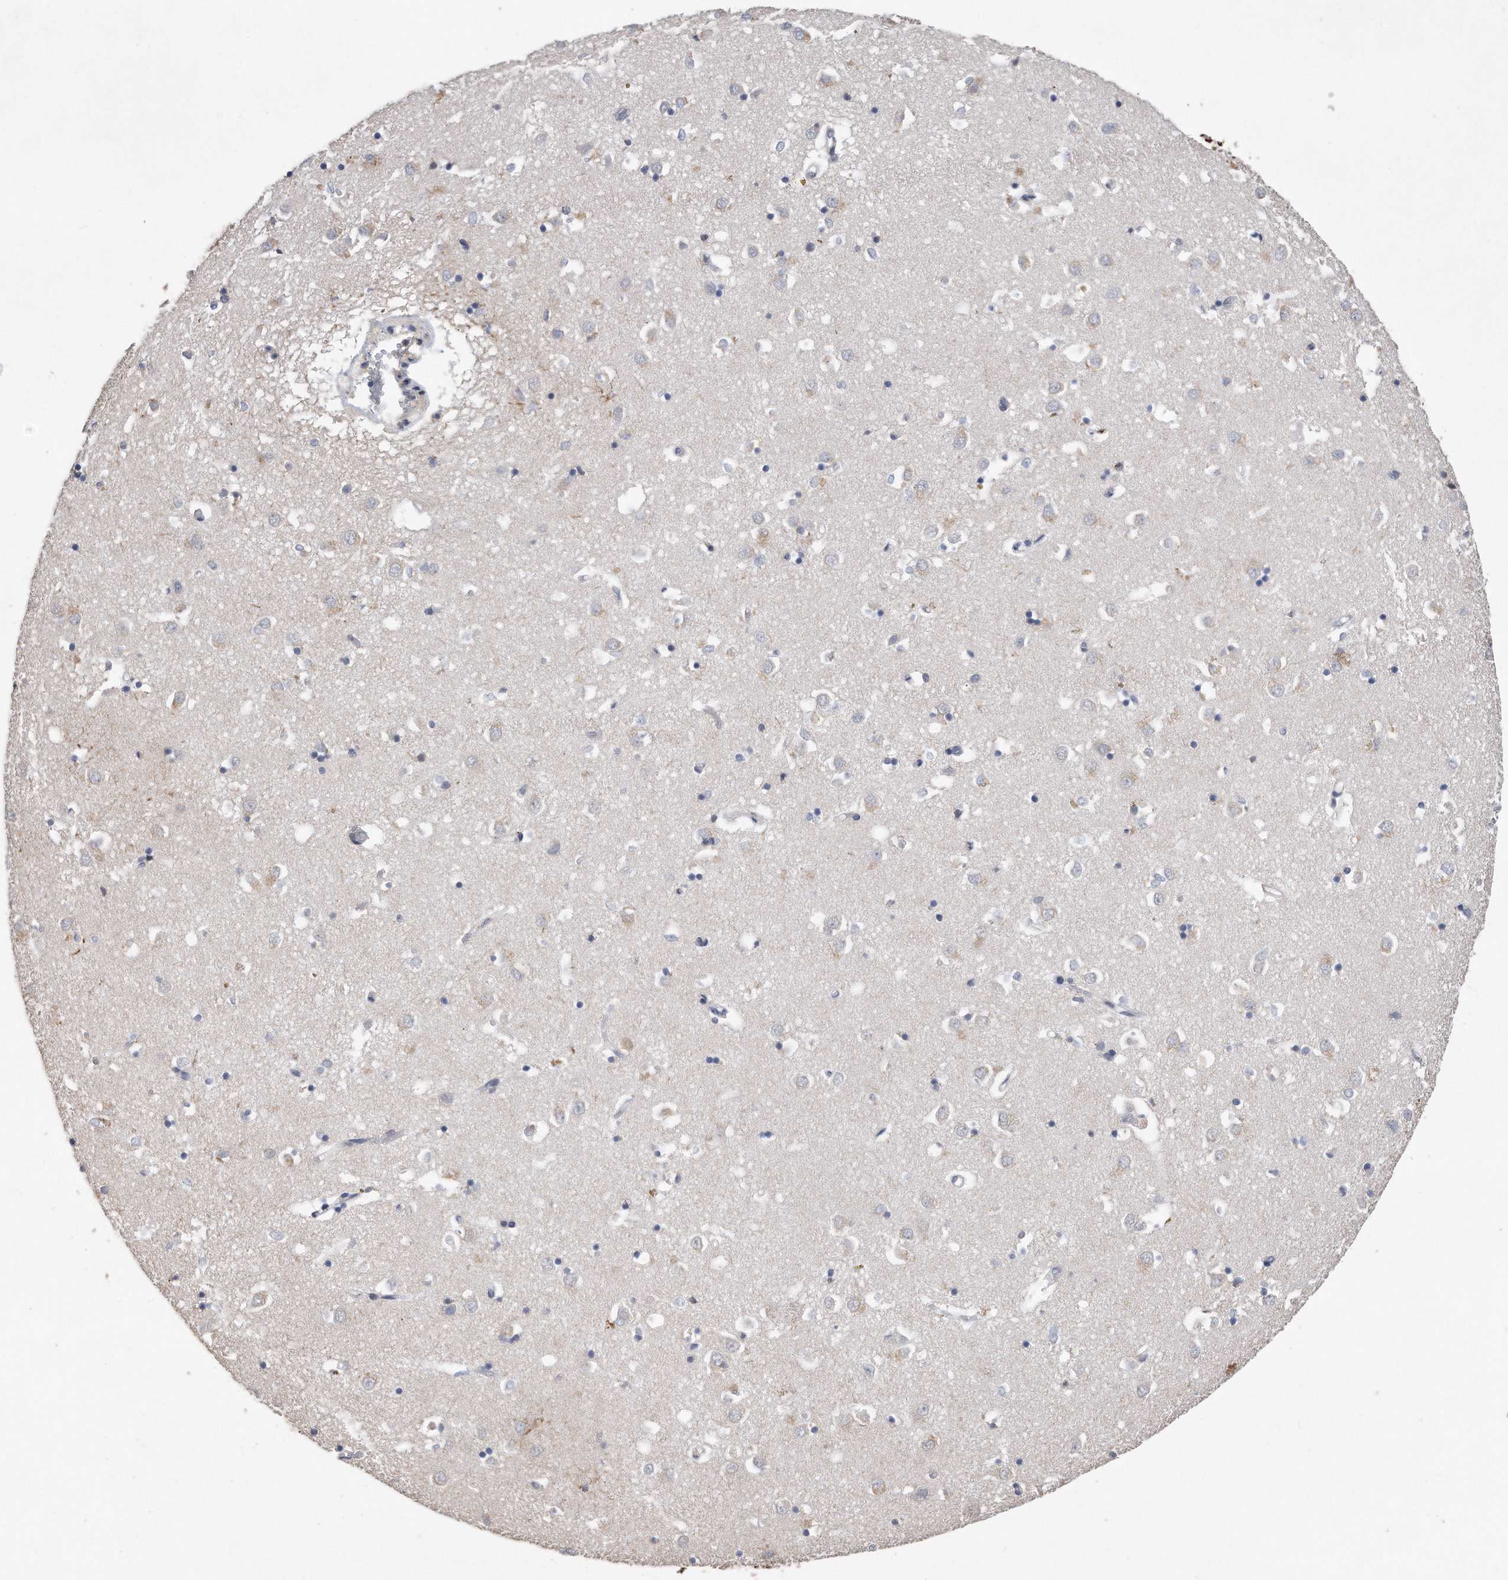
{"staining": {"intensity": "moderate", "quantity": "<25%", "location": "cytoplasmic/membranous"}, "tissue": "caudate", "cell_type": "Glial cells", "image_type": "normal", "snomed": [{"axis": "morphology", "description": "Normal tissue, NOS"}, {"axis": "topography", "description": "Lateral ventricle wall"}], "caption": "Immunohistochemical staining of benign human caudate demonstrates moderate cytoplasmic/membranous protein staining in about <25% of glial cells. The staining was performed using DAB (3,3'-diaminobenzidine) to visualize the protein expression in brown, while the nuclei were stained in blue with hematoxylin (Magnification: 20x).", "gene": "PCNA", "patient": {"sex": "male", "age": 70}}